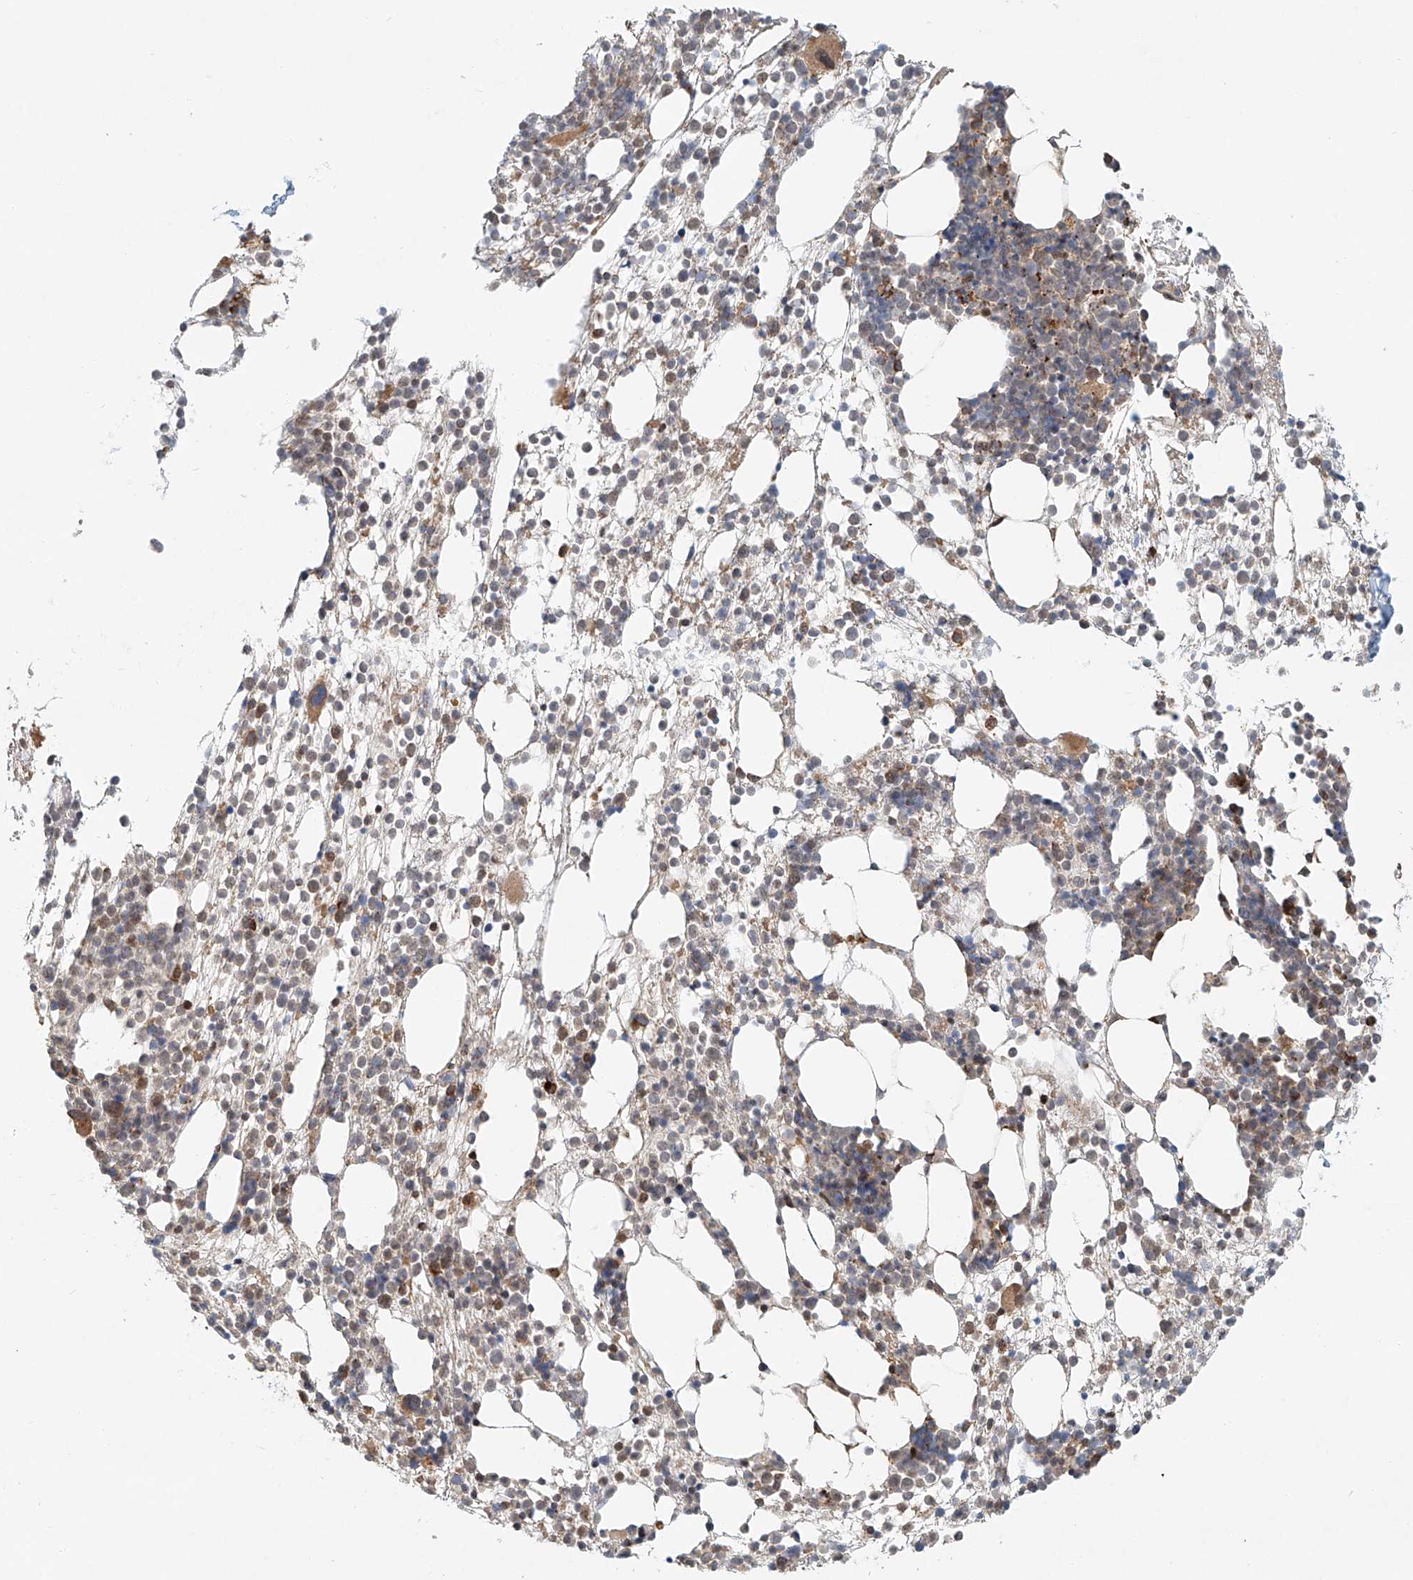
{"staining": {"intensity": "moderate", "quantity": "25%-75%", "location": "cytoplasmic/membranous,nuclear"}, "tissue": "bone marrow", "cell_type": "Hematopoietic cells", "image_type": "normal", "snomed": [{"axis": "morphology", "description": "Normal tissue, NOS"}, {"axis": "topography", "description": "Bone marrow"}], "caption": "Immunohistochemical staining of unremarkable human bone marrow exhibits medium levels of moderate cytoplasmic/membranous,nuclear positivity in about 25%-75% of hematopoietic cells. (IHC, brightfield microscopy, high magnification).", "gene": "SYTL3", "patient": {"sex": "male", "age": 54}}